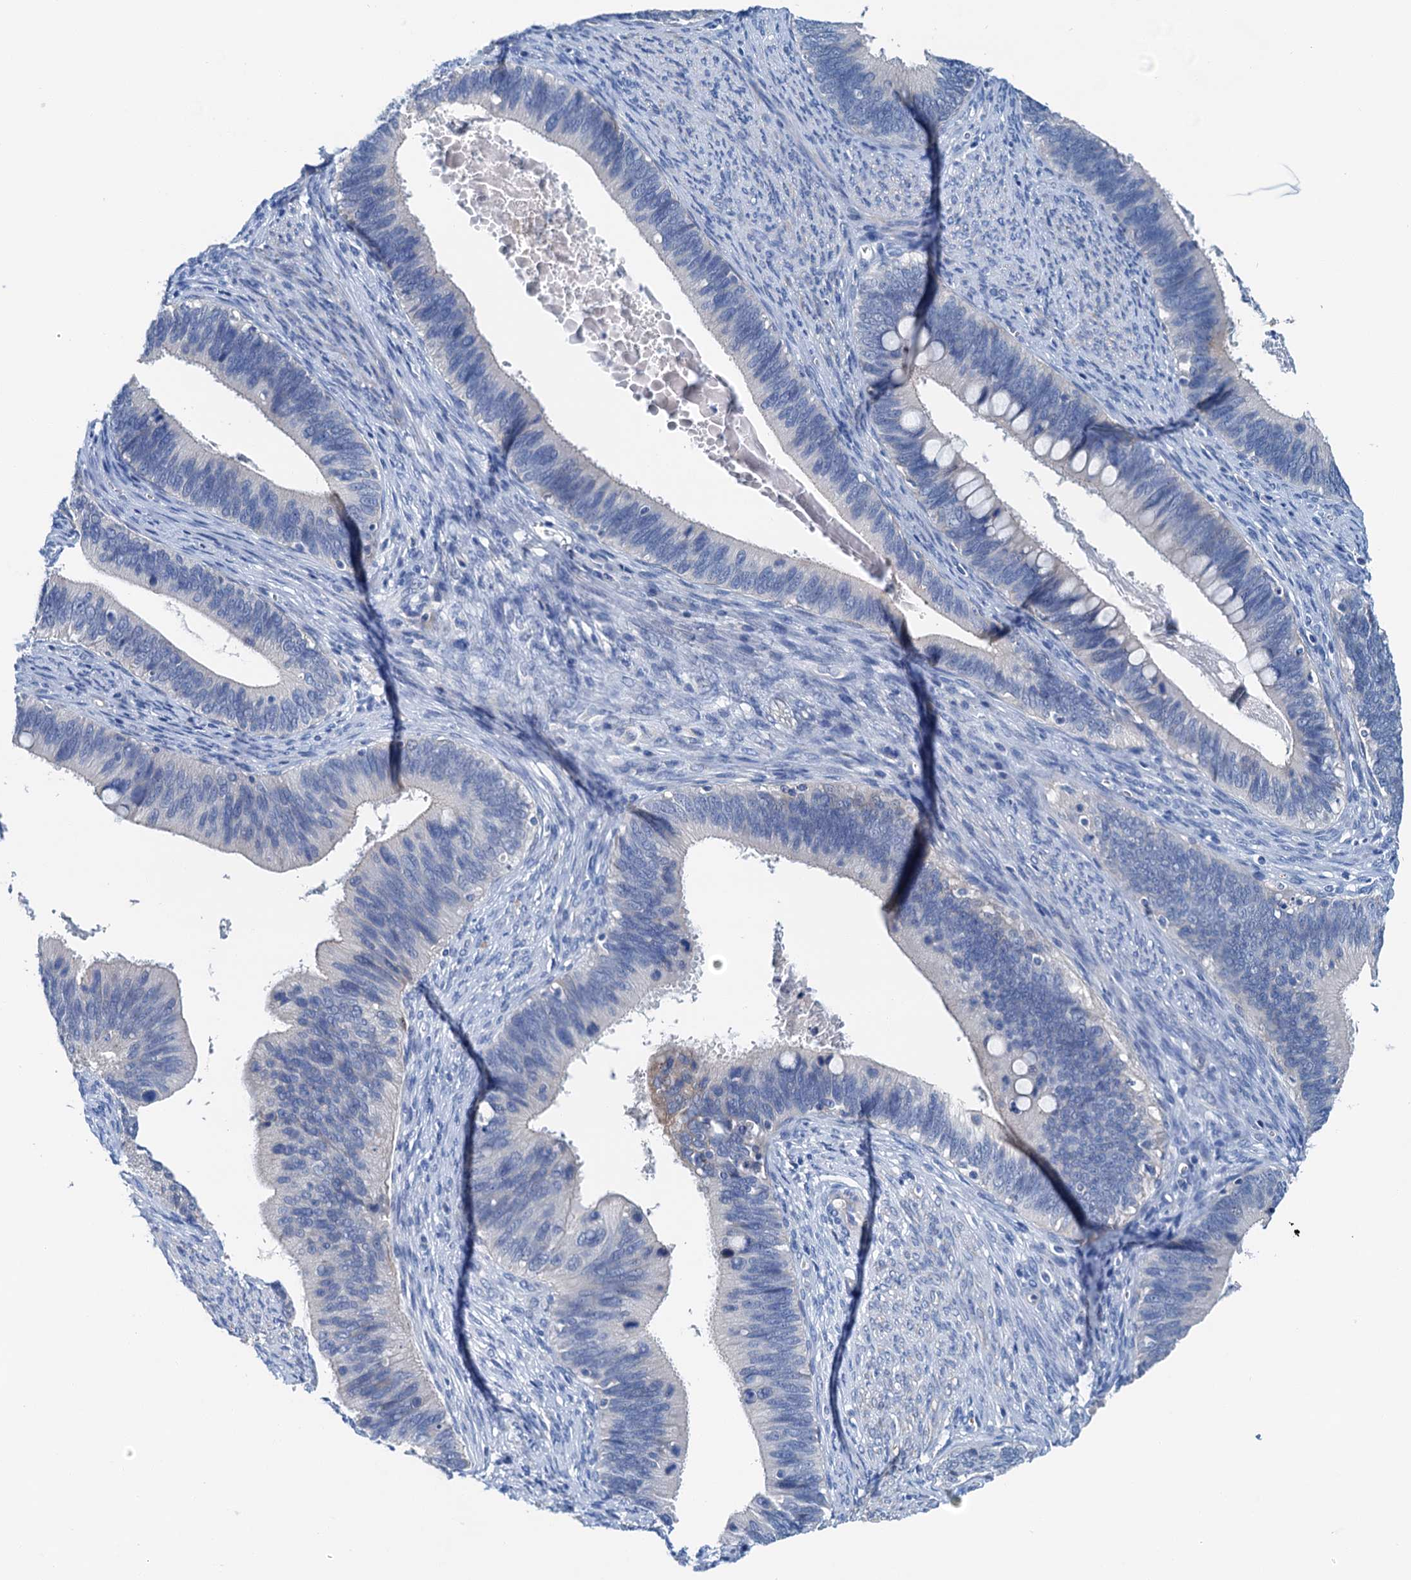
{"staining": {"intensity": "negative", "quantity": "none", "location": "none"}, "tissue": "cervical cancer", "cell_type": "Tumor cells", "image_type": "cancer", "snomed": [{"axis": "morphology", "description": "Adenocarcinoma, NOS"}, {"axis": "topography", "description": "Cervix"}], "caption": "Cervical cancer (adenocarcinoma) was stained to show a protein in brown. There is no significant positivity in tumor cells.", "gene": "KNDC1", "patient": {"sex": "female", "age": 42}}